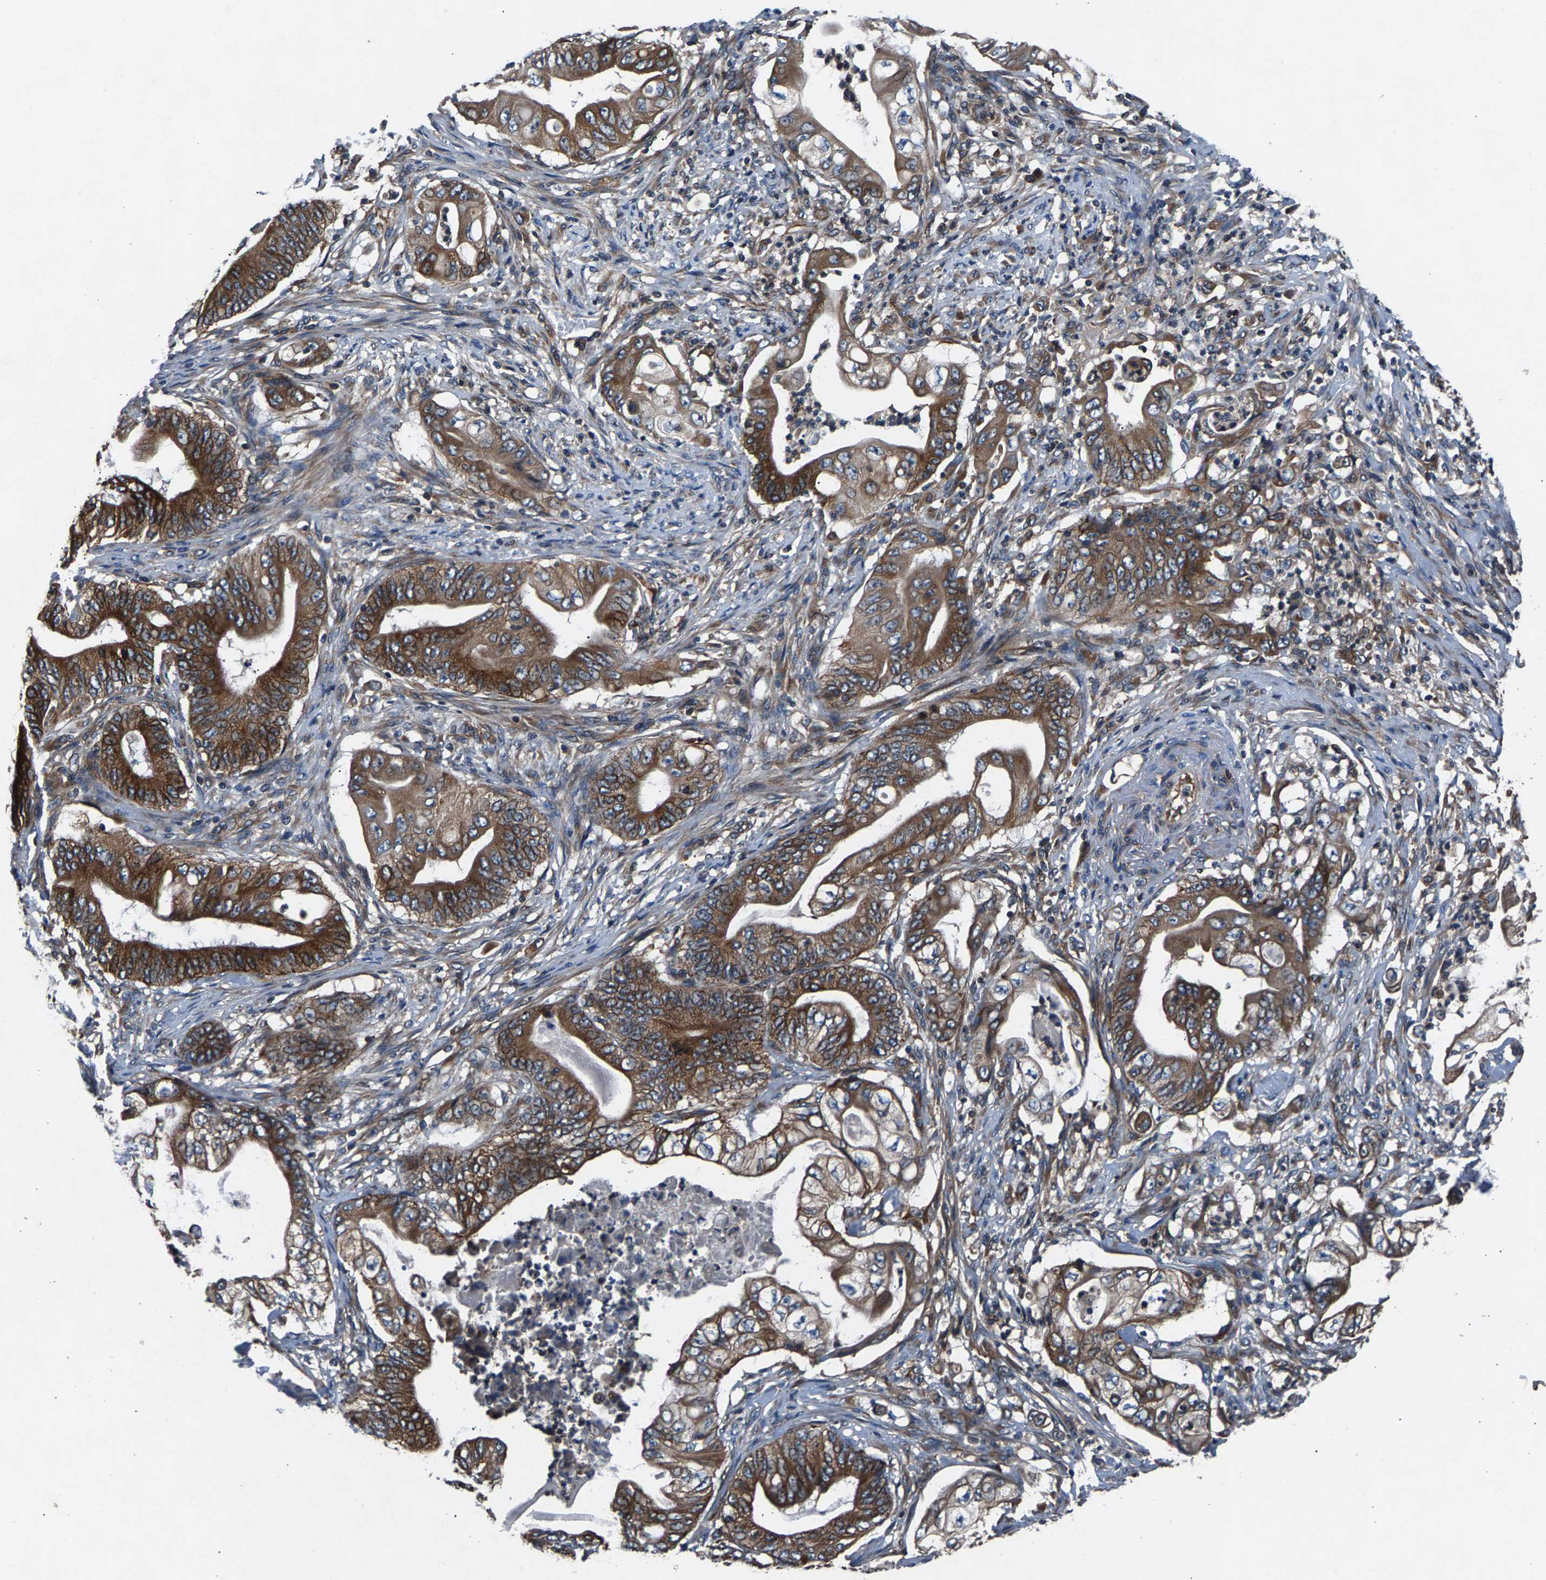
{"staining": {"intensity": "strong", "quantity": ">75%", "location": "cytoplasmic/membranous"}, "tissue": "stomach cancer", "cell_type": "Tumor cells", "image_type": "cancer", "snomed": [{"axis": "morphology", "description": "Adenocarcinoma, NOS"}, {"axis": "topography", "description": "Stomach"}], "caption": "Adenocarcinoma (stomach) was stained to show a protein in brown. There is high levels of strong cytoplasmic/membranous expression in approximately >75% of tumor cells.", "gene": "LPCAT1", "patient": {"sex": "female", "age": 73}}